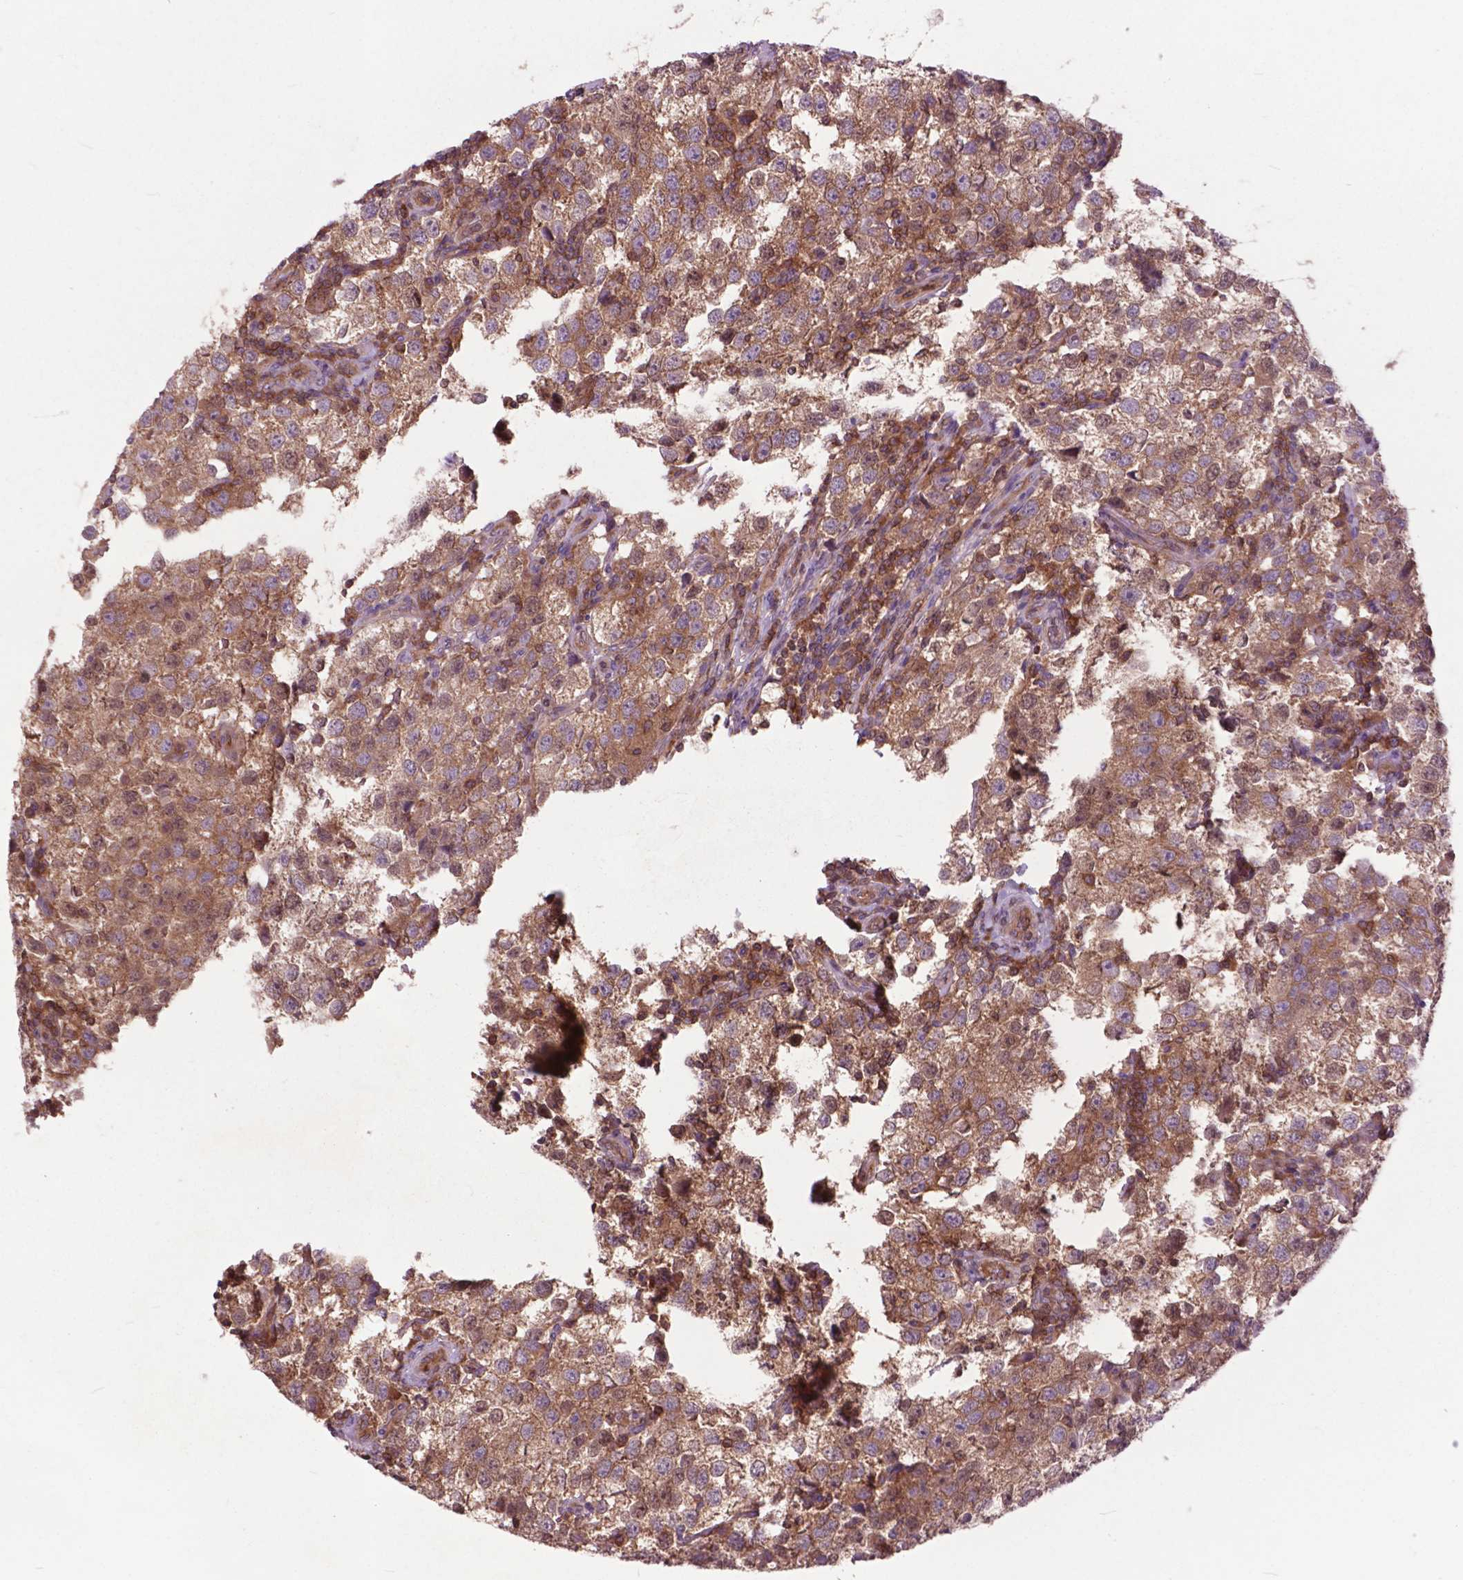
{"staining": {"intensity": "moderate", "quantity": ">75%", "location": "cytoplasmic/membranous"}, "tissue": "testis cancer", "cell_type": "Tumor cells", "image_type": "cancer", "snomed": [{"axis": "morphology", "description": "Seminoma, NOS"}, {"axis": "topography", "description": "Testis"}], "caption": "Immunohistochemistry (IHC) of seminoma (testis) displays medium levels of moderate cytoplasmic/membranous staining in about >75% of tumor cells.", "gene": "ARAF", "patient": {"sex": "male", "age": 37}}